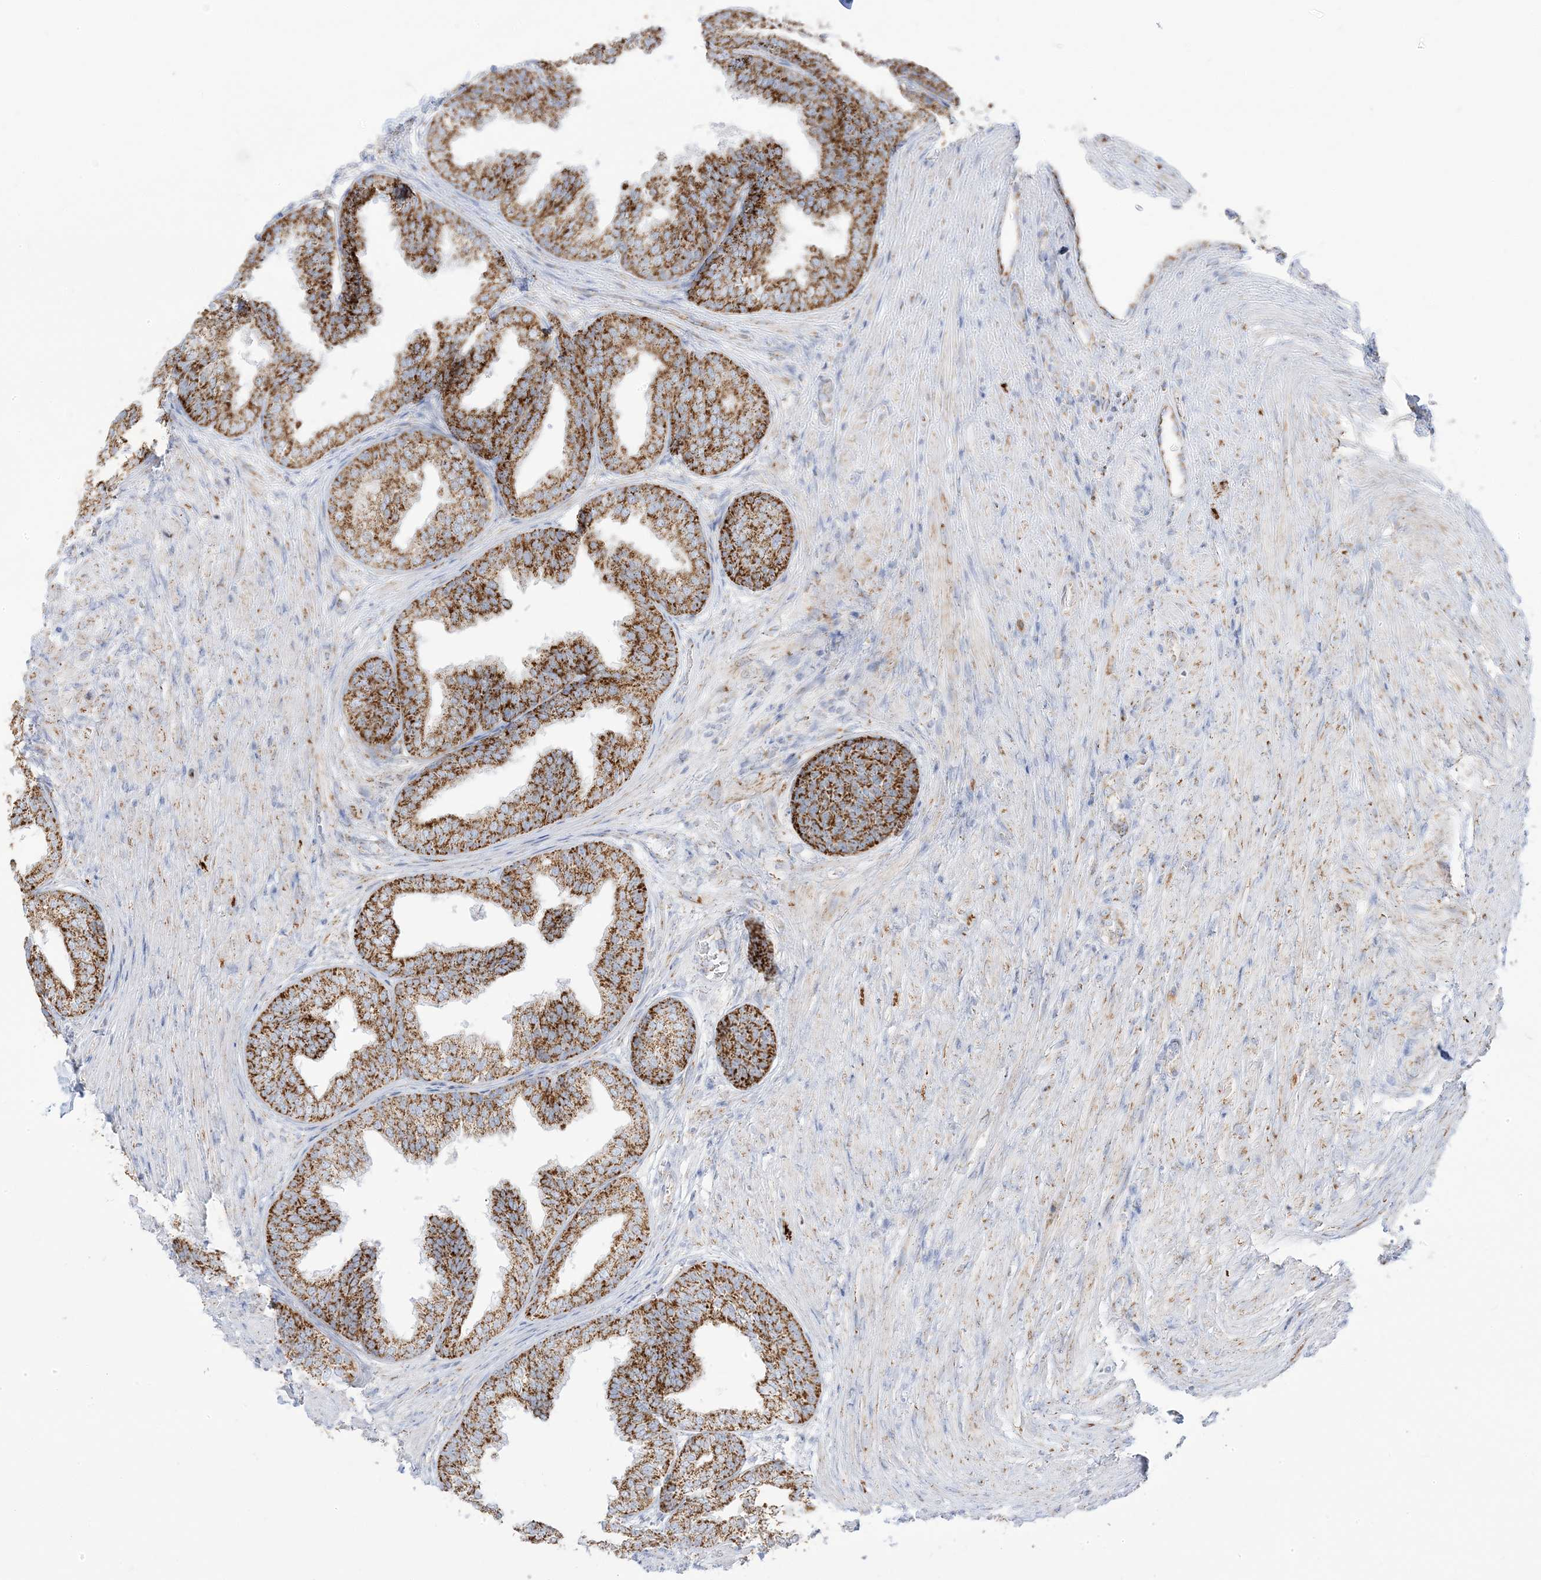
{"staining": {"intensity": "strong", "quantity": ">75%", "location": "cytoplasmic/membranous"}, "tissue": "prostate", "cell_type": "Glandular cells", "image_type": "normal", "snomed": [{"axis": "morphology", "description": "Normal tissue, NOS"}, {"axis": "topography", "description": "Prostate"}], "caption": "Strong cytoplasmic/membranous expression for a protein is appreciated in approximately >75% of glandular cells of unremarkable prostate using immunohistochemistry (IHC).", "gene": "PCCB", "patient": {"sex": "male", "age": 76}}